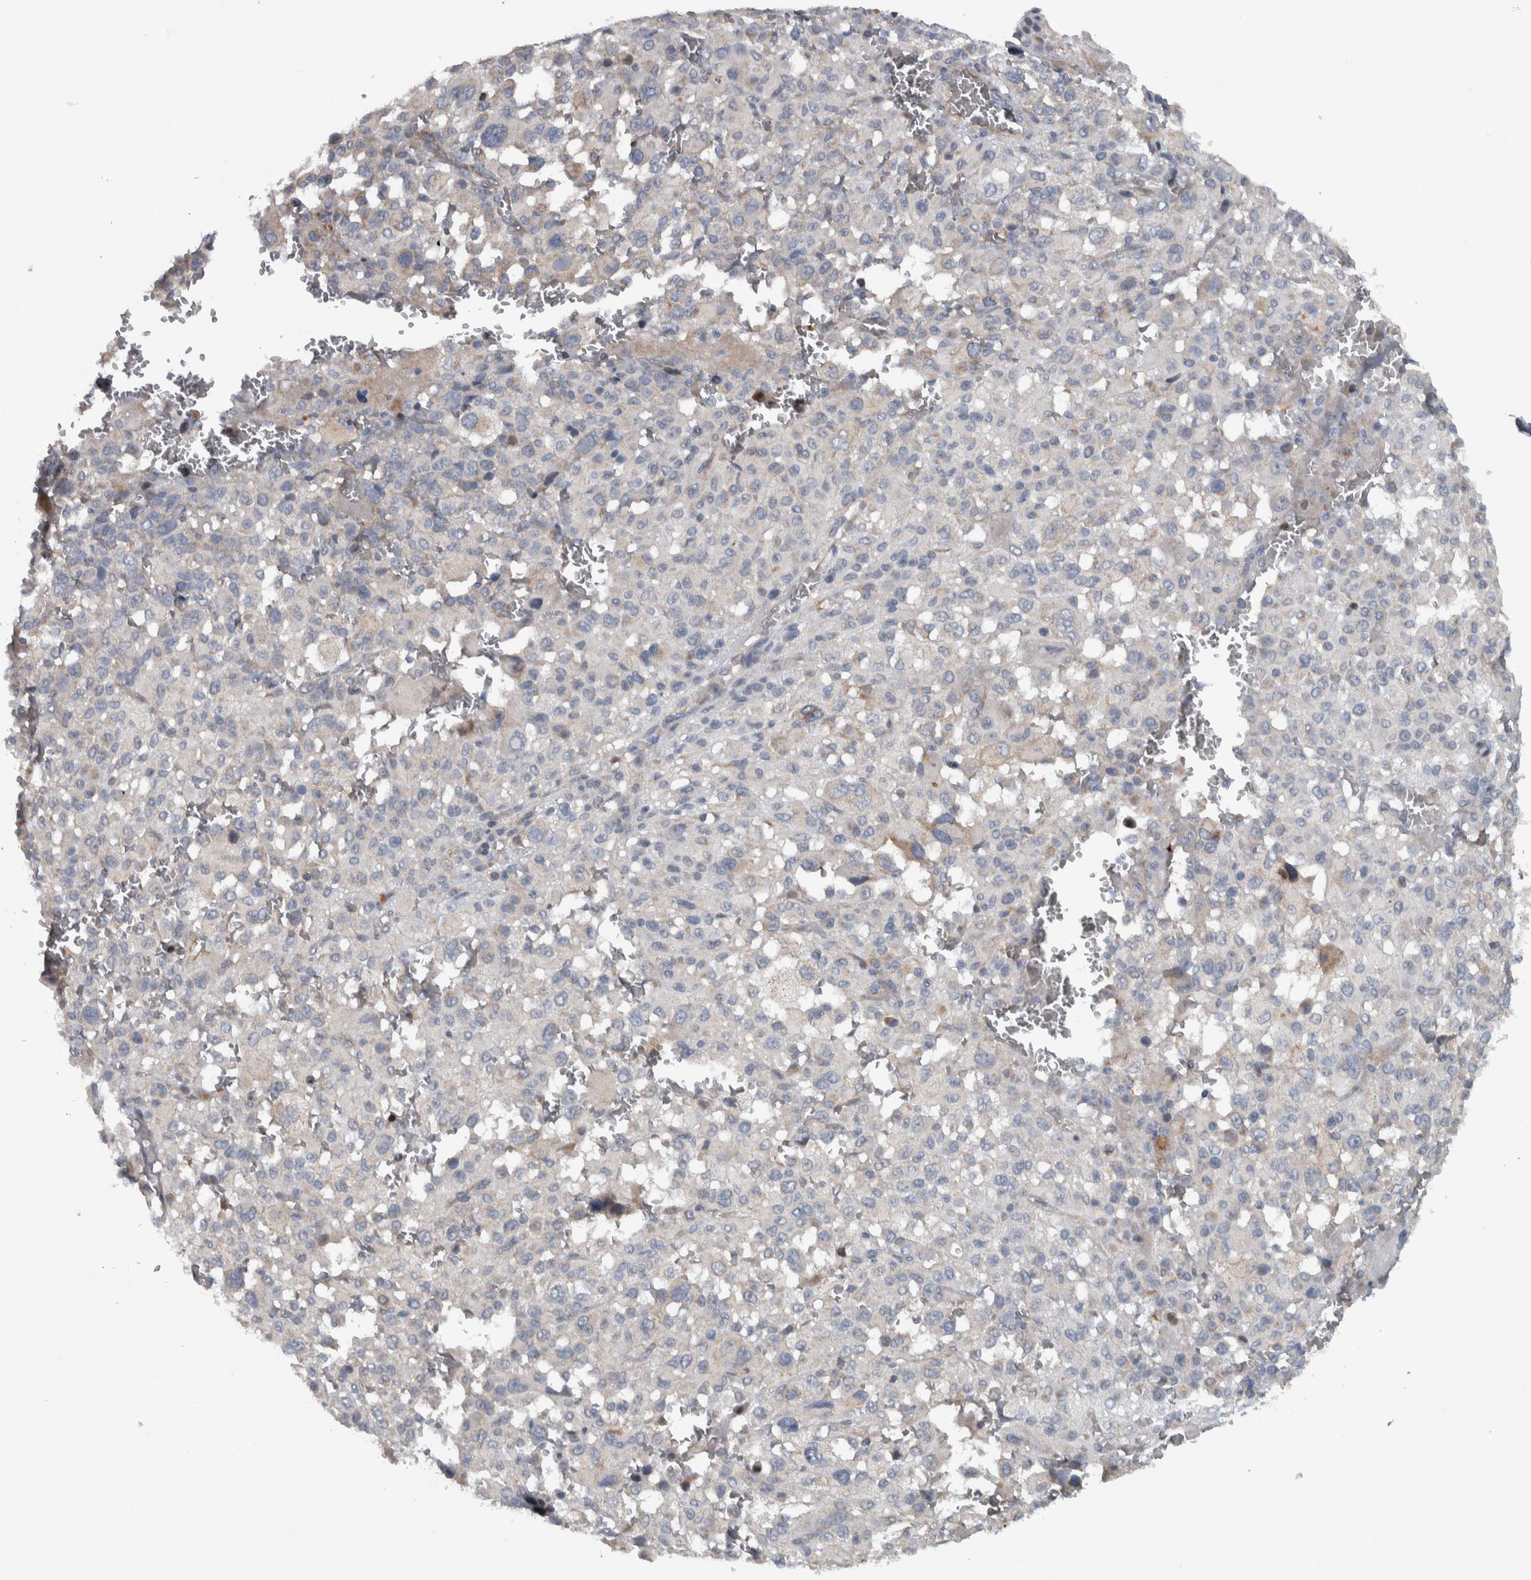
{"staining": {"intensity": "negative", "quantity": "none", "location": "none"}, "tissue": "melanoma", "cell_type": "Tumor cells", "image_type": "cancer", "snomed": [{"axis": "morphology", "description": "Malignant melanoma, Metastatic site"}, {"axis": "topography", "description": "Skin"}], "caption": "A high-resolution photomicrograph shows immunohistochemistry (IHC) staining of melanoma, which demonstrates no significant staining in tumor cells.", "gene": "BAIAP2L1", "patient": {"sex": "female", "age": 74}}